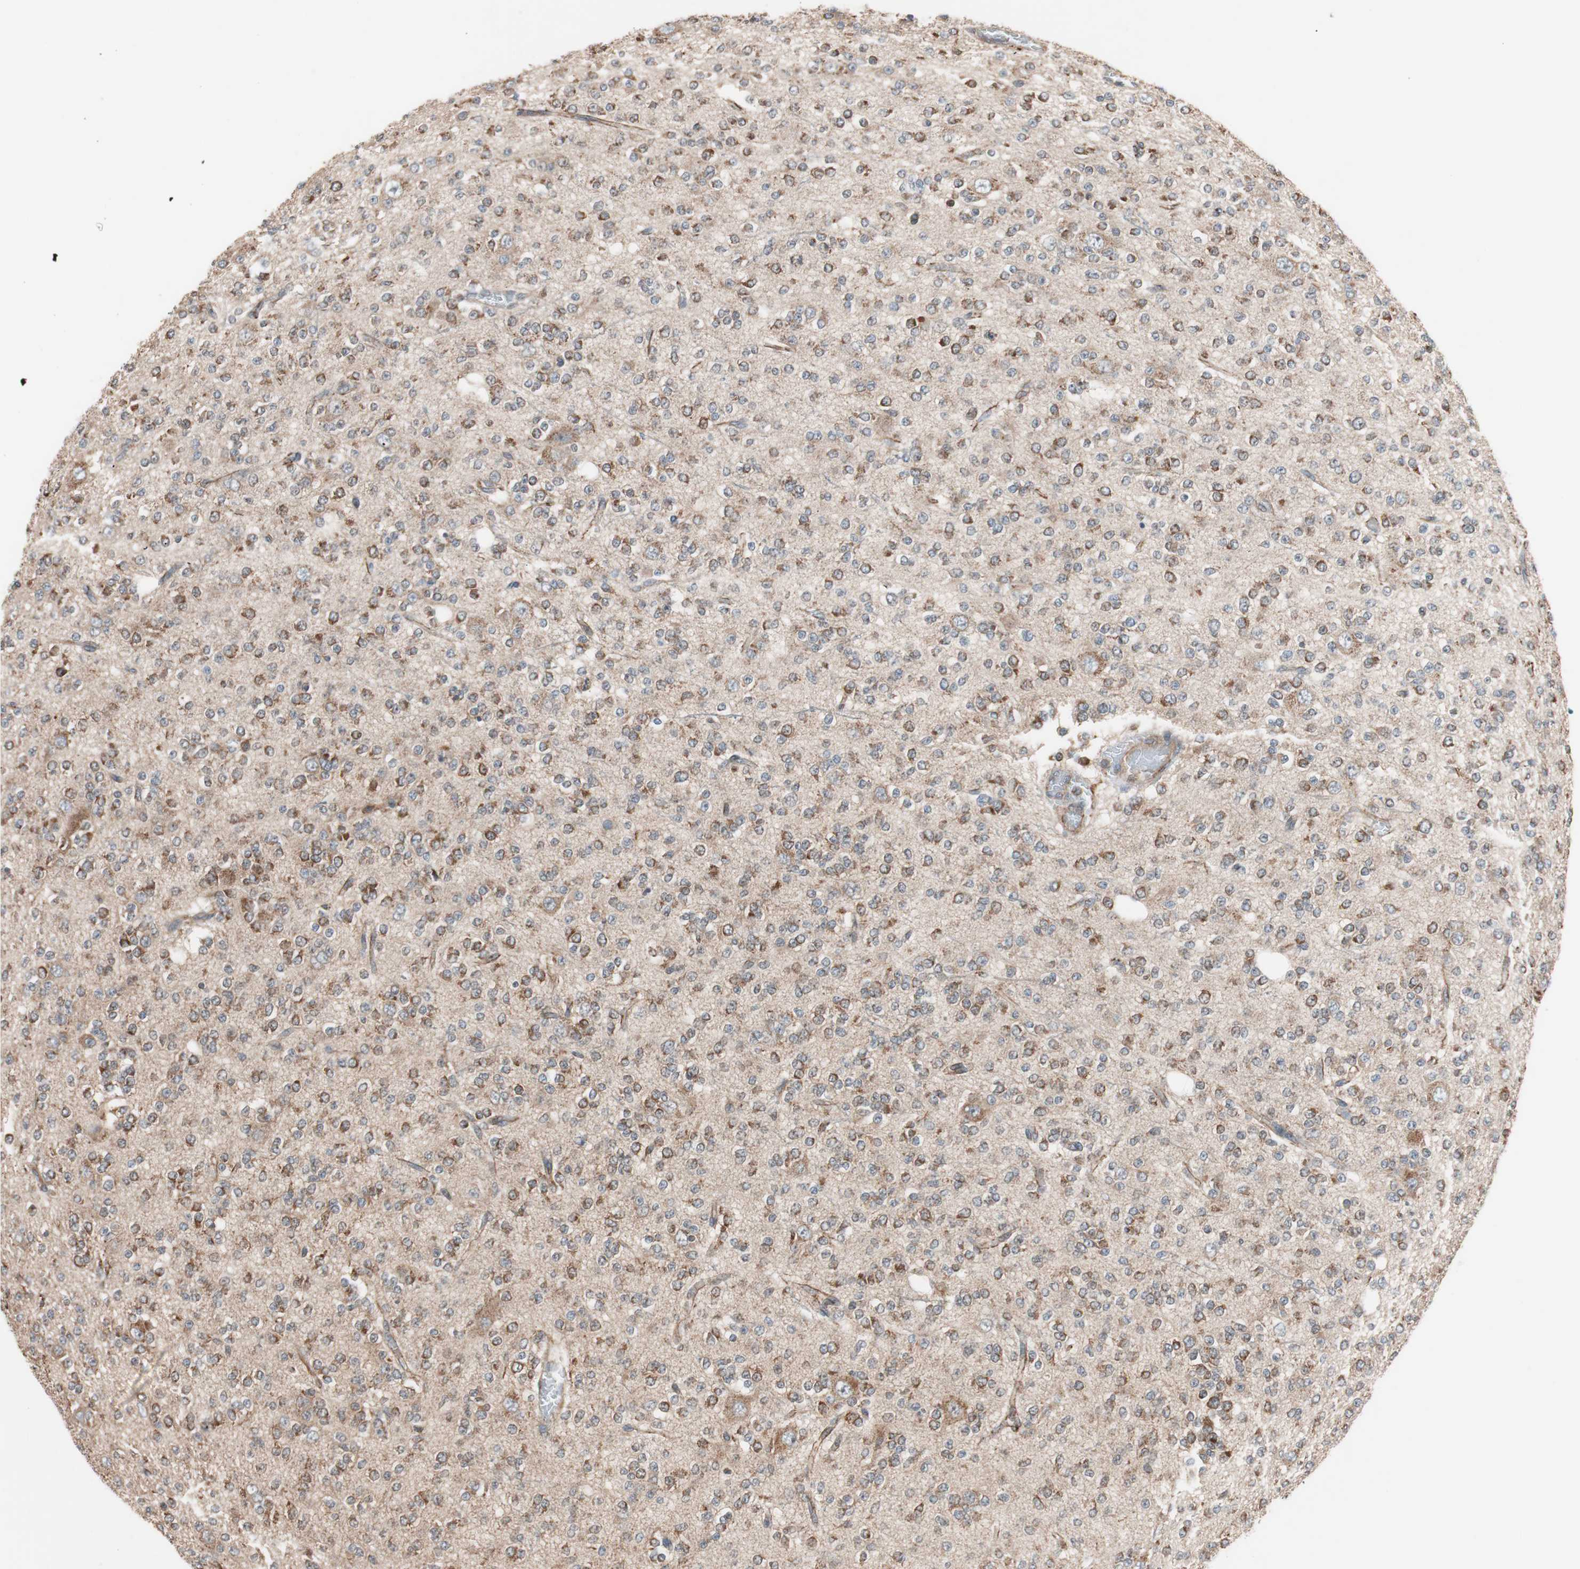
{"staining": {"intensity": "strong", "quantity": ">75%", "location": "cytoplasmic/membranous"}, "tissue": "glioma", "cell_type": "Tumor cells", "image_type": "cancer", "snomed": [{"axis": "morphology", "description": "Glioma, malignant, Low grade"}, {"axis": "topography", "description": "Brain"}], "caption": "Tumor cells display high levels of strong cytoplasmic/membranous positivity in approximately >75% of cells in low-grade glioma (malignant).", "gene": "HMBS", "patient": {"sex": "male", "age": 38}}